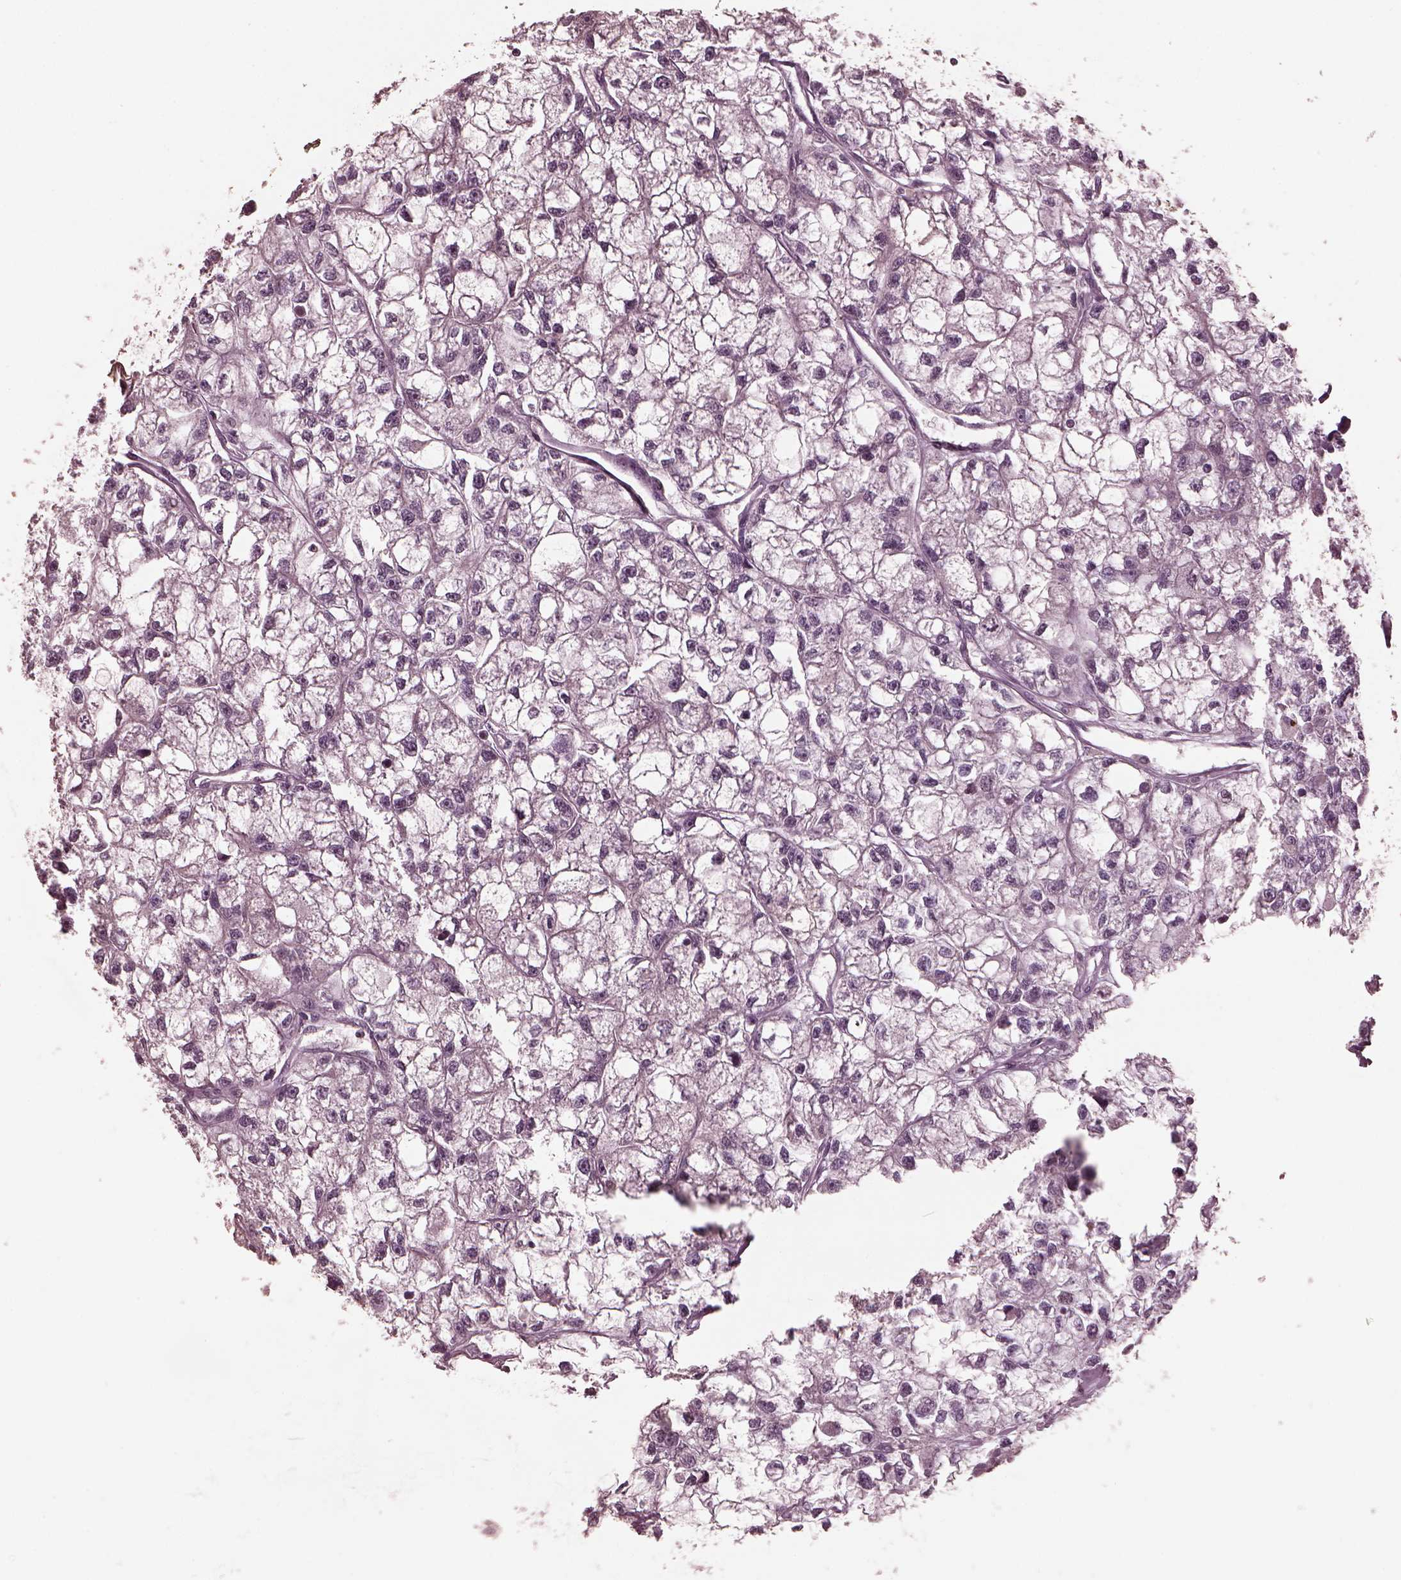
{"staining": {"intensity": "negative", "quantity": "none", "location": "none"}, "tissue": "renal cancer", "cell_type": "Tumor cells", "image_type": "cancer", "snomed": [{"axis": "morphology", "description": "Adenocarcinoma, NOS"}, {"axis": "topography", "description": "Kidney"}], "caption": "There is no significant staining in tumor cells of adenocarcinoma (renal).", "gene": "RGS7", "patient": {"sex": "male", "age": 56}}